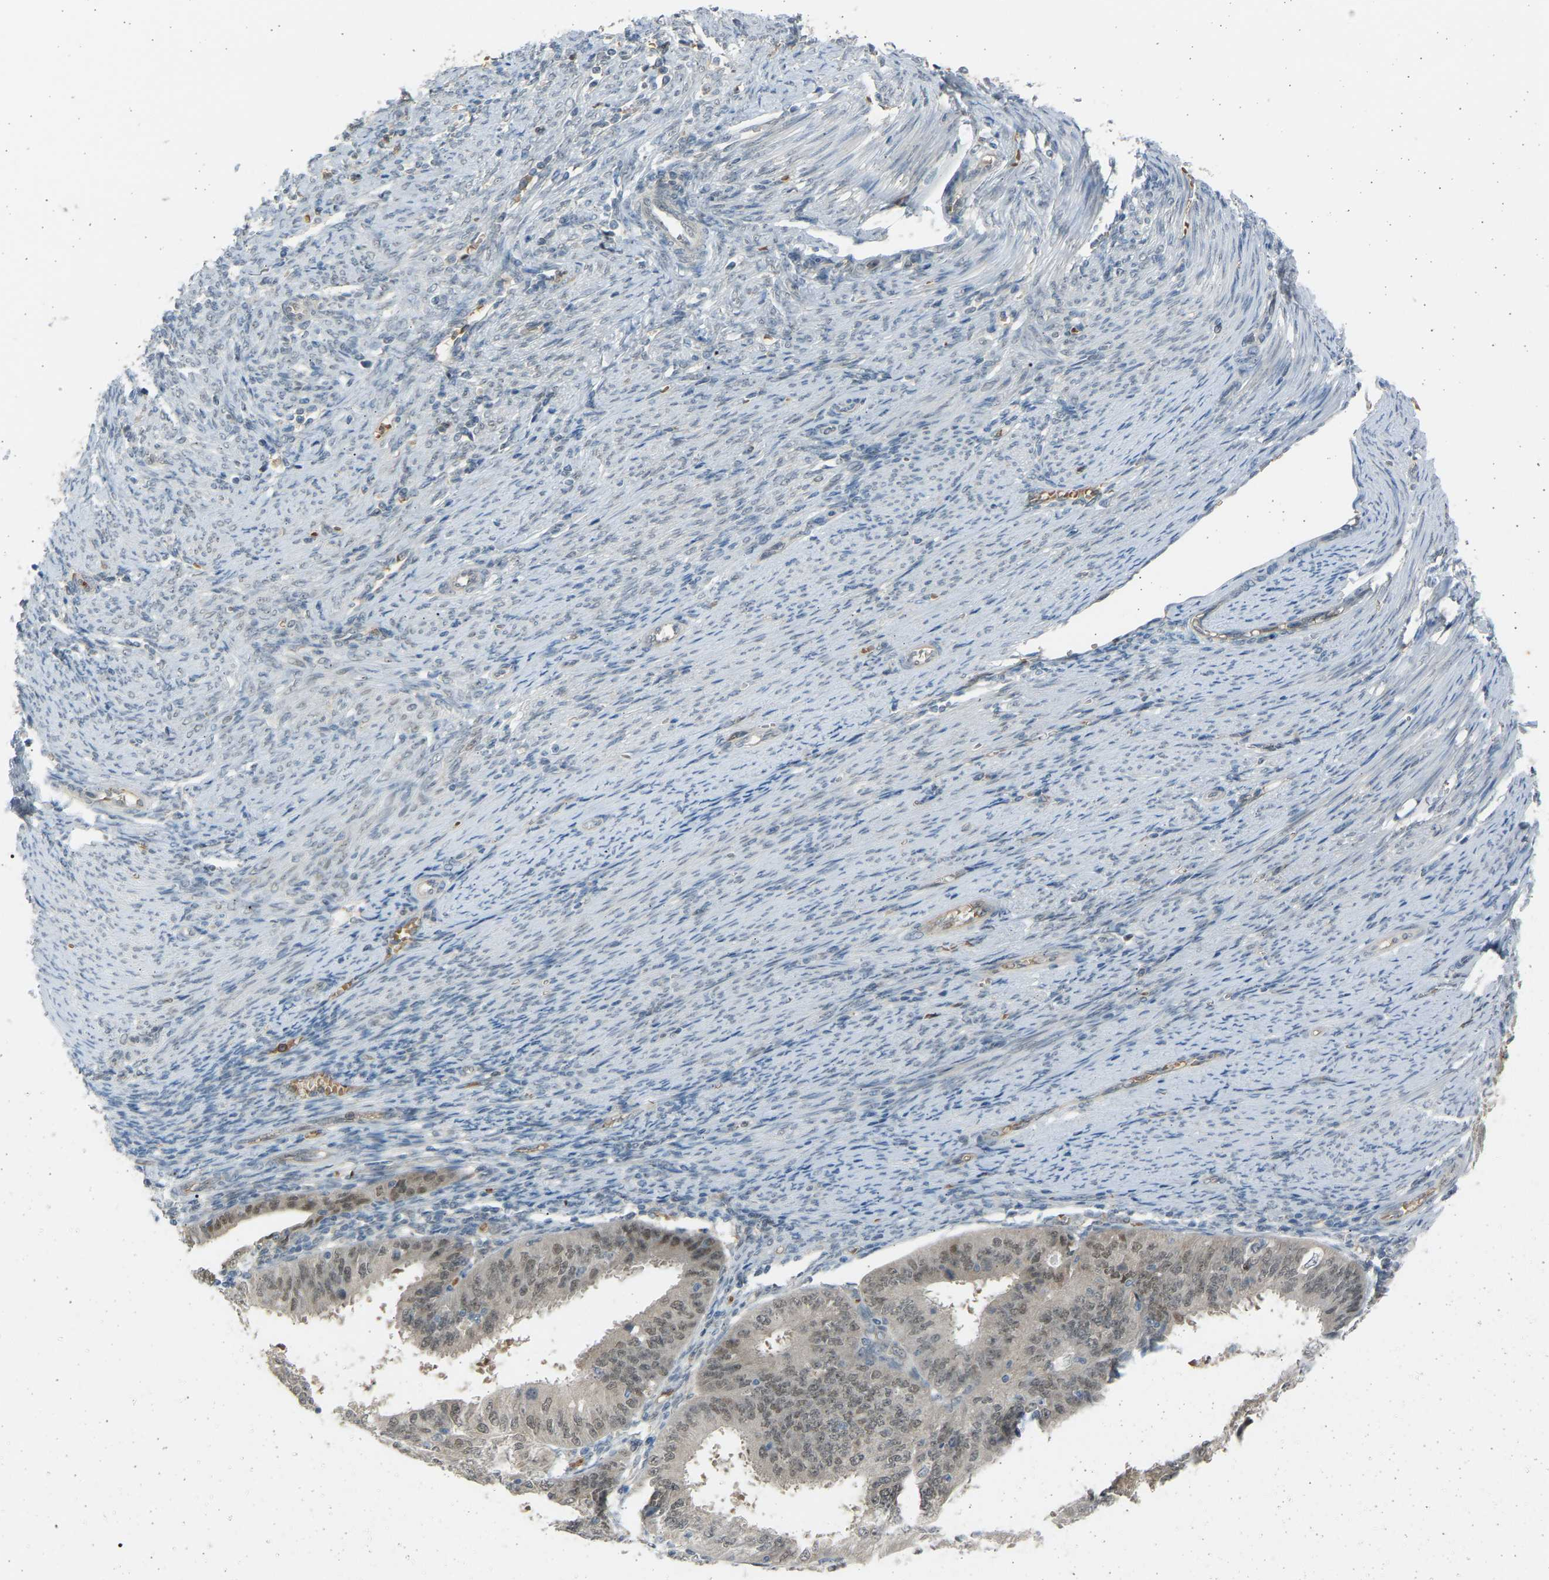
{"staining": {"intensity": "weak", "quantity": "25%-75%", "location": "nuclear"}, "tissue": "endometrial cancer", "cell_type": "Tumor cells", "image_type": "cancer", "snomed": [{"axis": "morphology", "description": "Adenocarcinoma, NOS"}, {"axis": "topography", "description": "Endometrium"}], "caption": "Endometrial cancer (adenocarcinoma) stained with a brown dye reveals weak nuclear positive expression in about 25%-75% of tumor cells.", "gene": "BIRC2", "patient": {"sex": "female", "age": 42}}